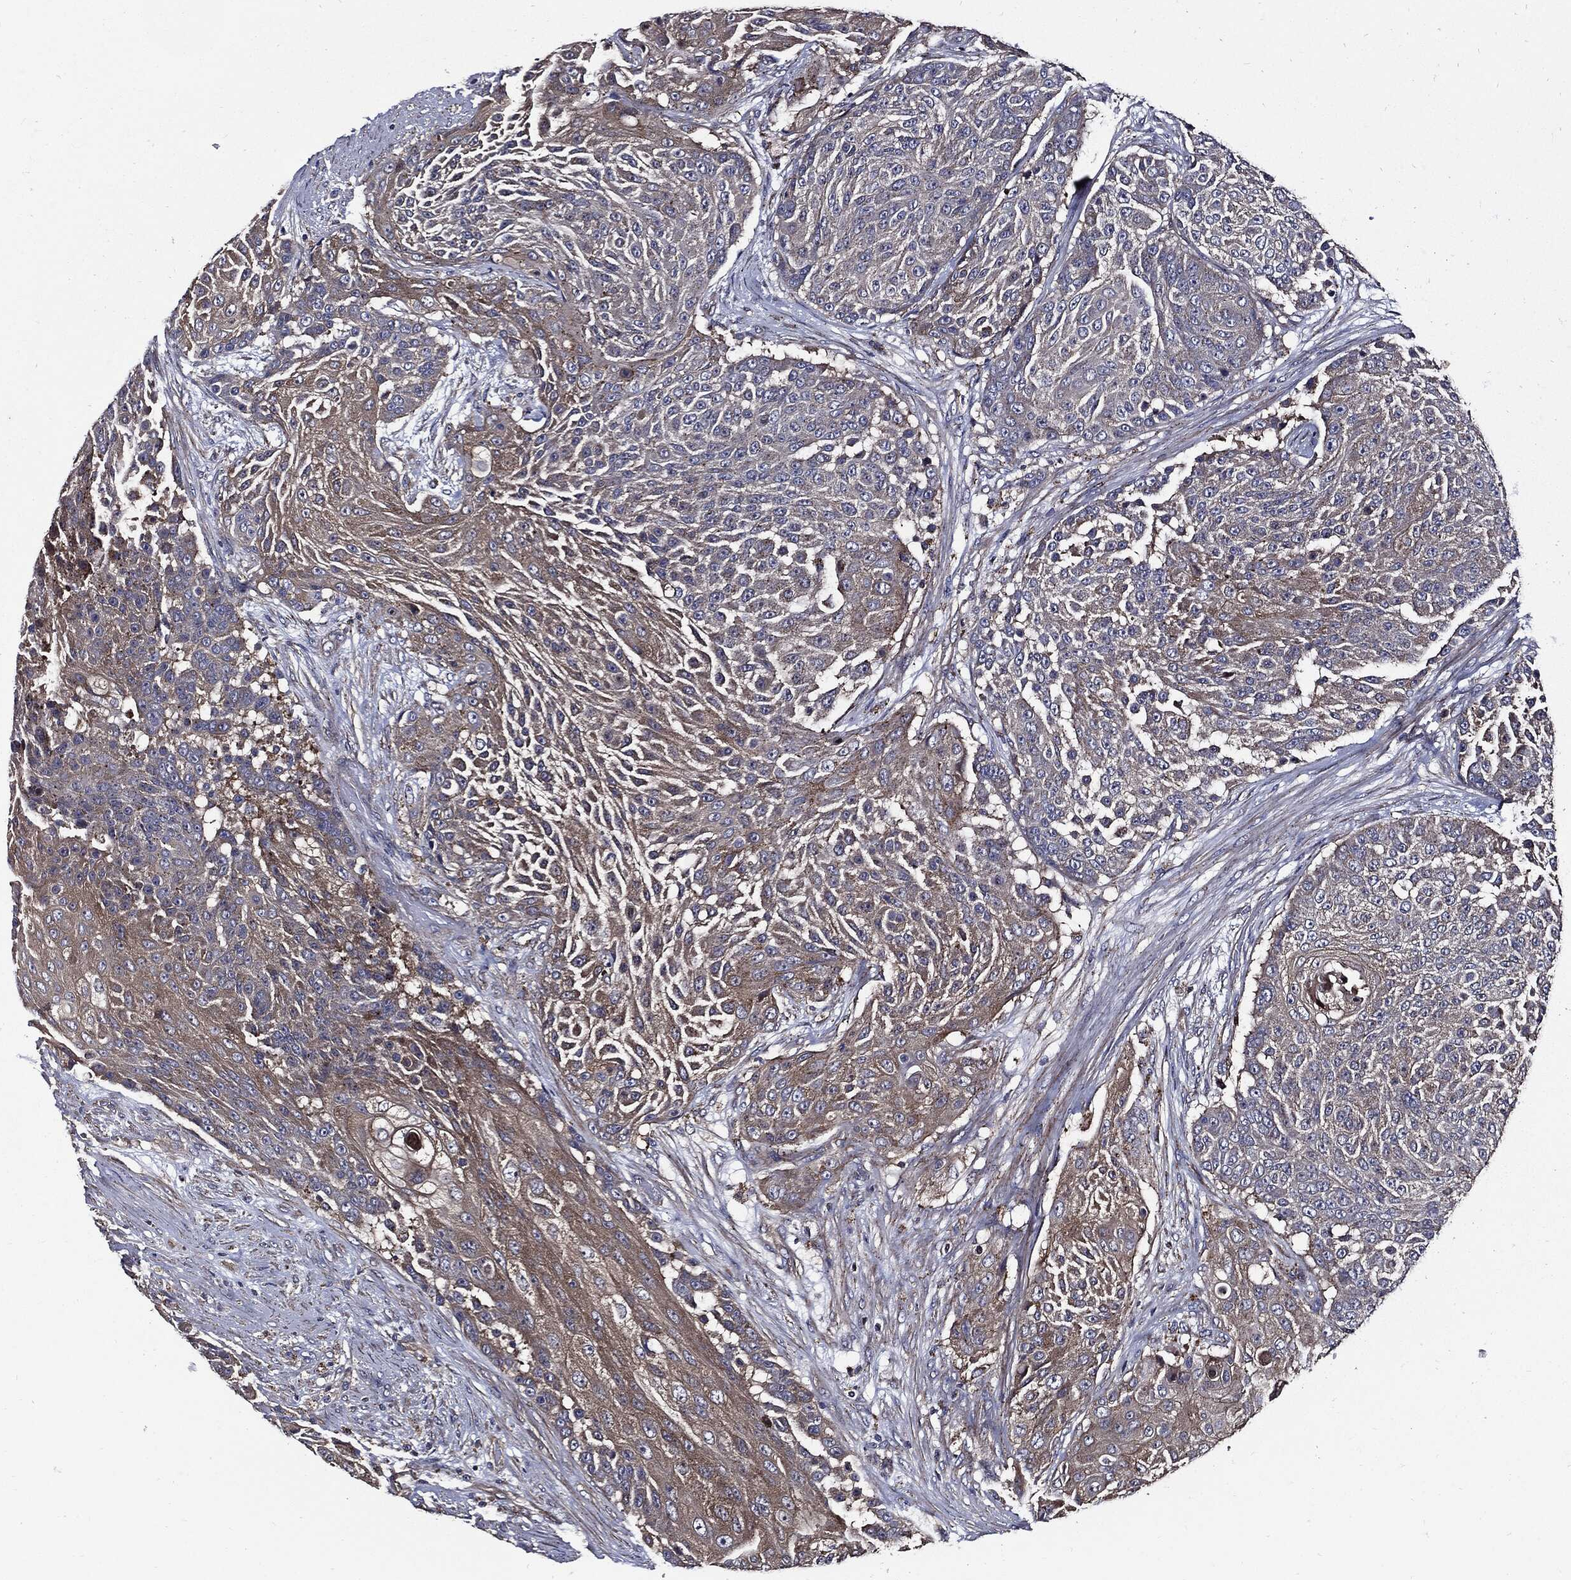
{"staining": {"intensity": "weak", "quantity": "<25%", "location": "cytoplasmic/membranous"}, "tissue": "urothelial cancer", "cell_type": "Tumor cells", "image_type": "cancer", "snomed": [{"axis": "morphology", "description": "Urothelial carcinoma, High grade"}, {"axis": "topography", "description": "Urinary bladder"}], "caption": "Immunohistochemistry (IHC) histopathology image of neoplastic tissue: human high-grade urothelial carcinoma stained with DAB (3,3'-diaminobenzidine) reveals no significant protein staining in tumor cells.", "gene": "PDCD6IP", "patient": {"sex": "female", "age": 63}}